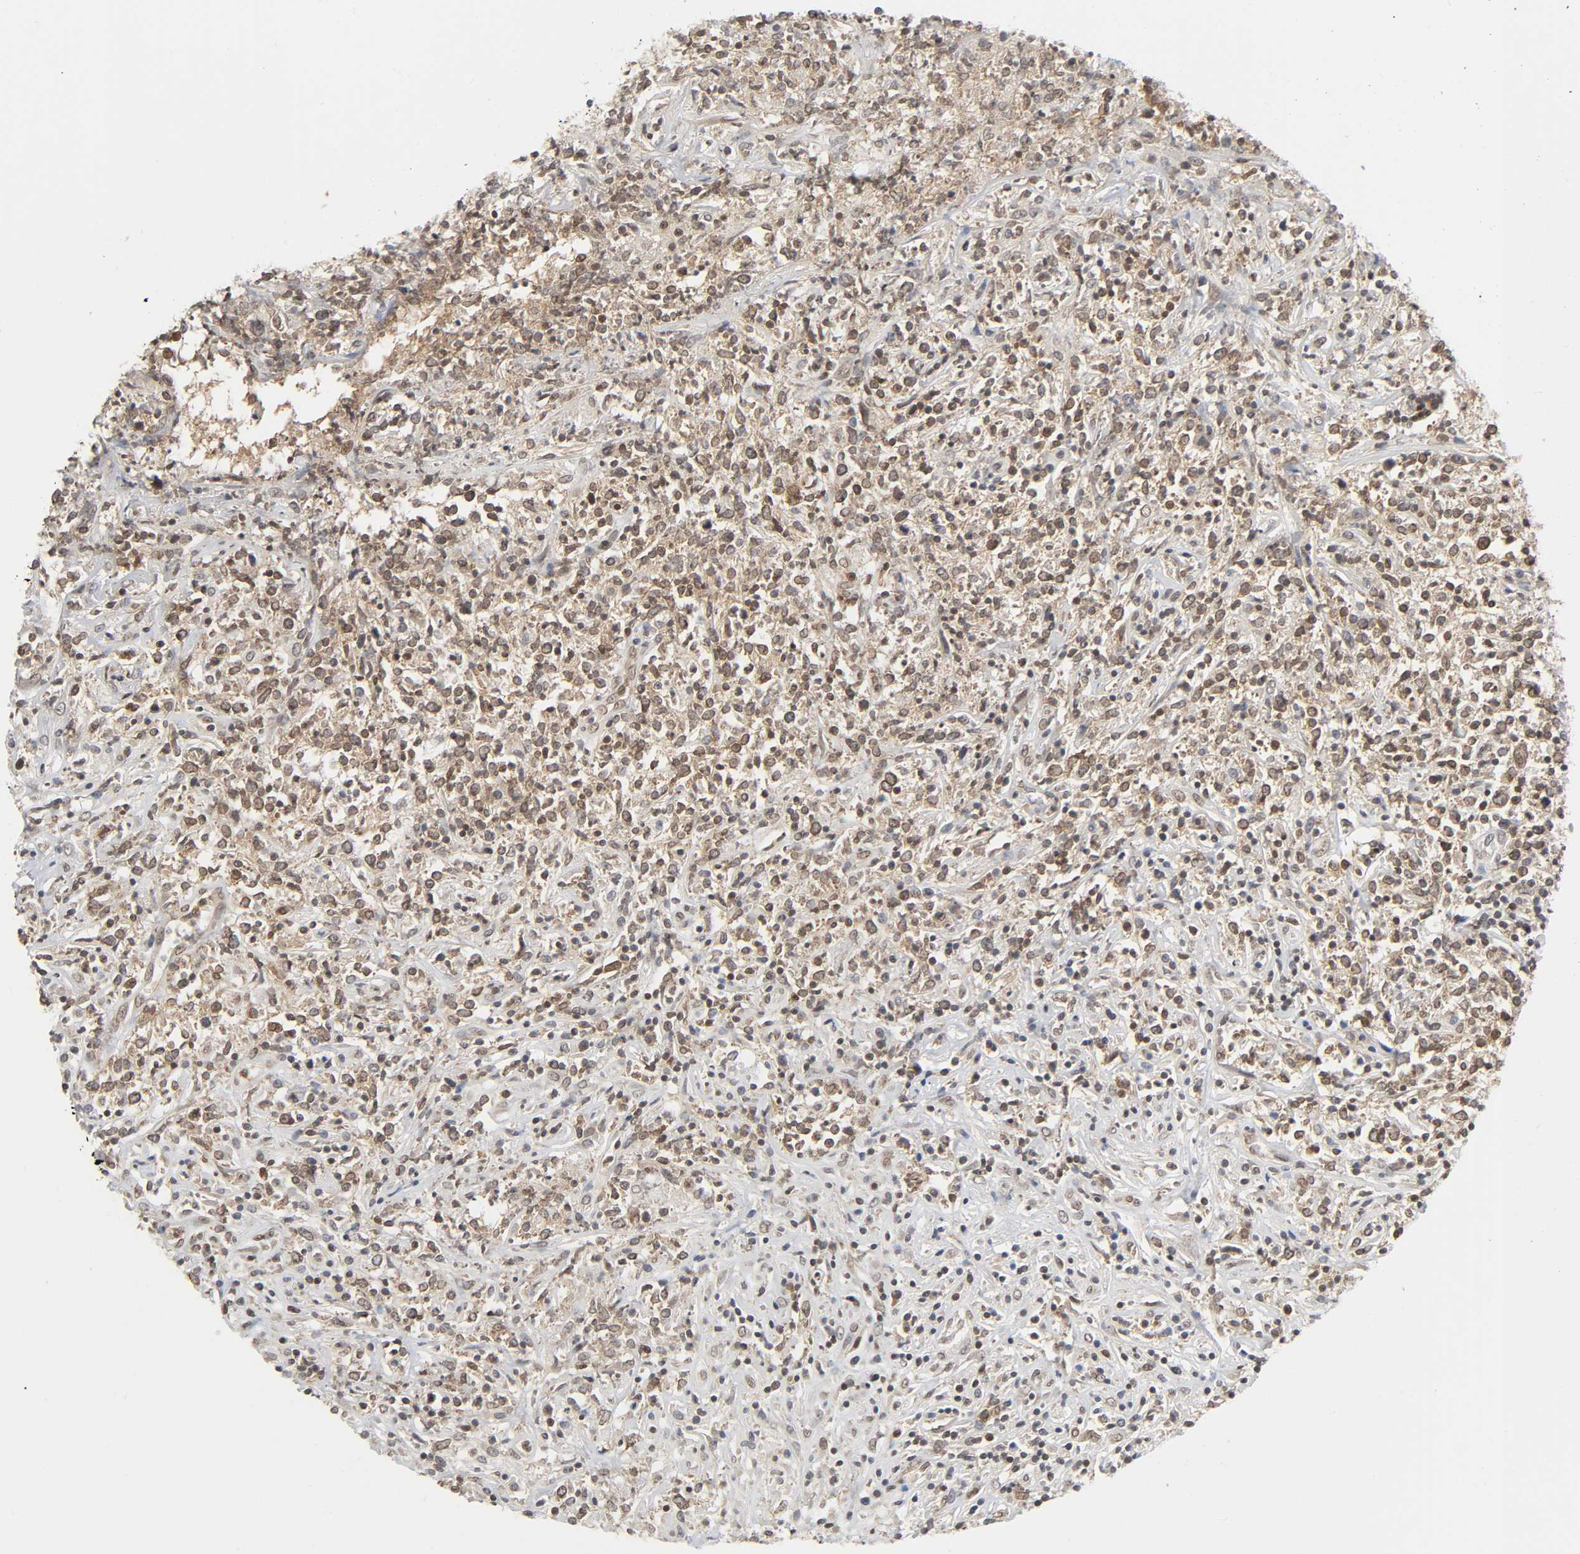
{"staining": {"intensity": "moderate", "quantity": ">75%", "location": "nuclear"}, "tissue": "lymphoma", "cell_type": "Tumor cells", "image_type": "cancer", "snomed": [{"axis": "morphology", "description": "Malignant lymphoma, non-Hodgkin's type, High grade"}, {"axis": "topography", "description": "Lymph node"}], "caption": "Lymphoma stained with a brown dye displays moderate nuclear positive staining in approximately >75% of tumor cells.", "gene": "SUMO1", "patient": {"sex": "female", "age": 84}}